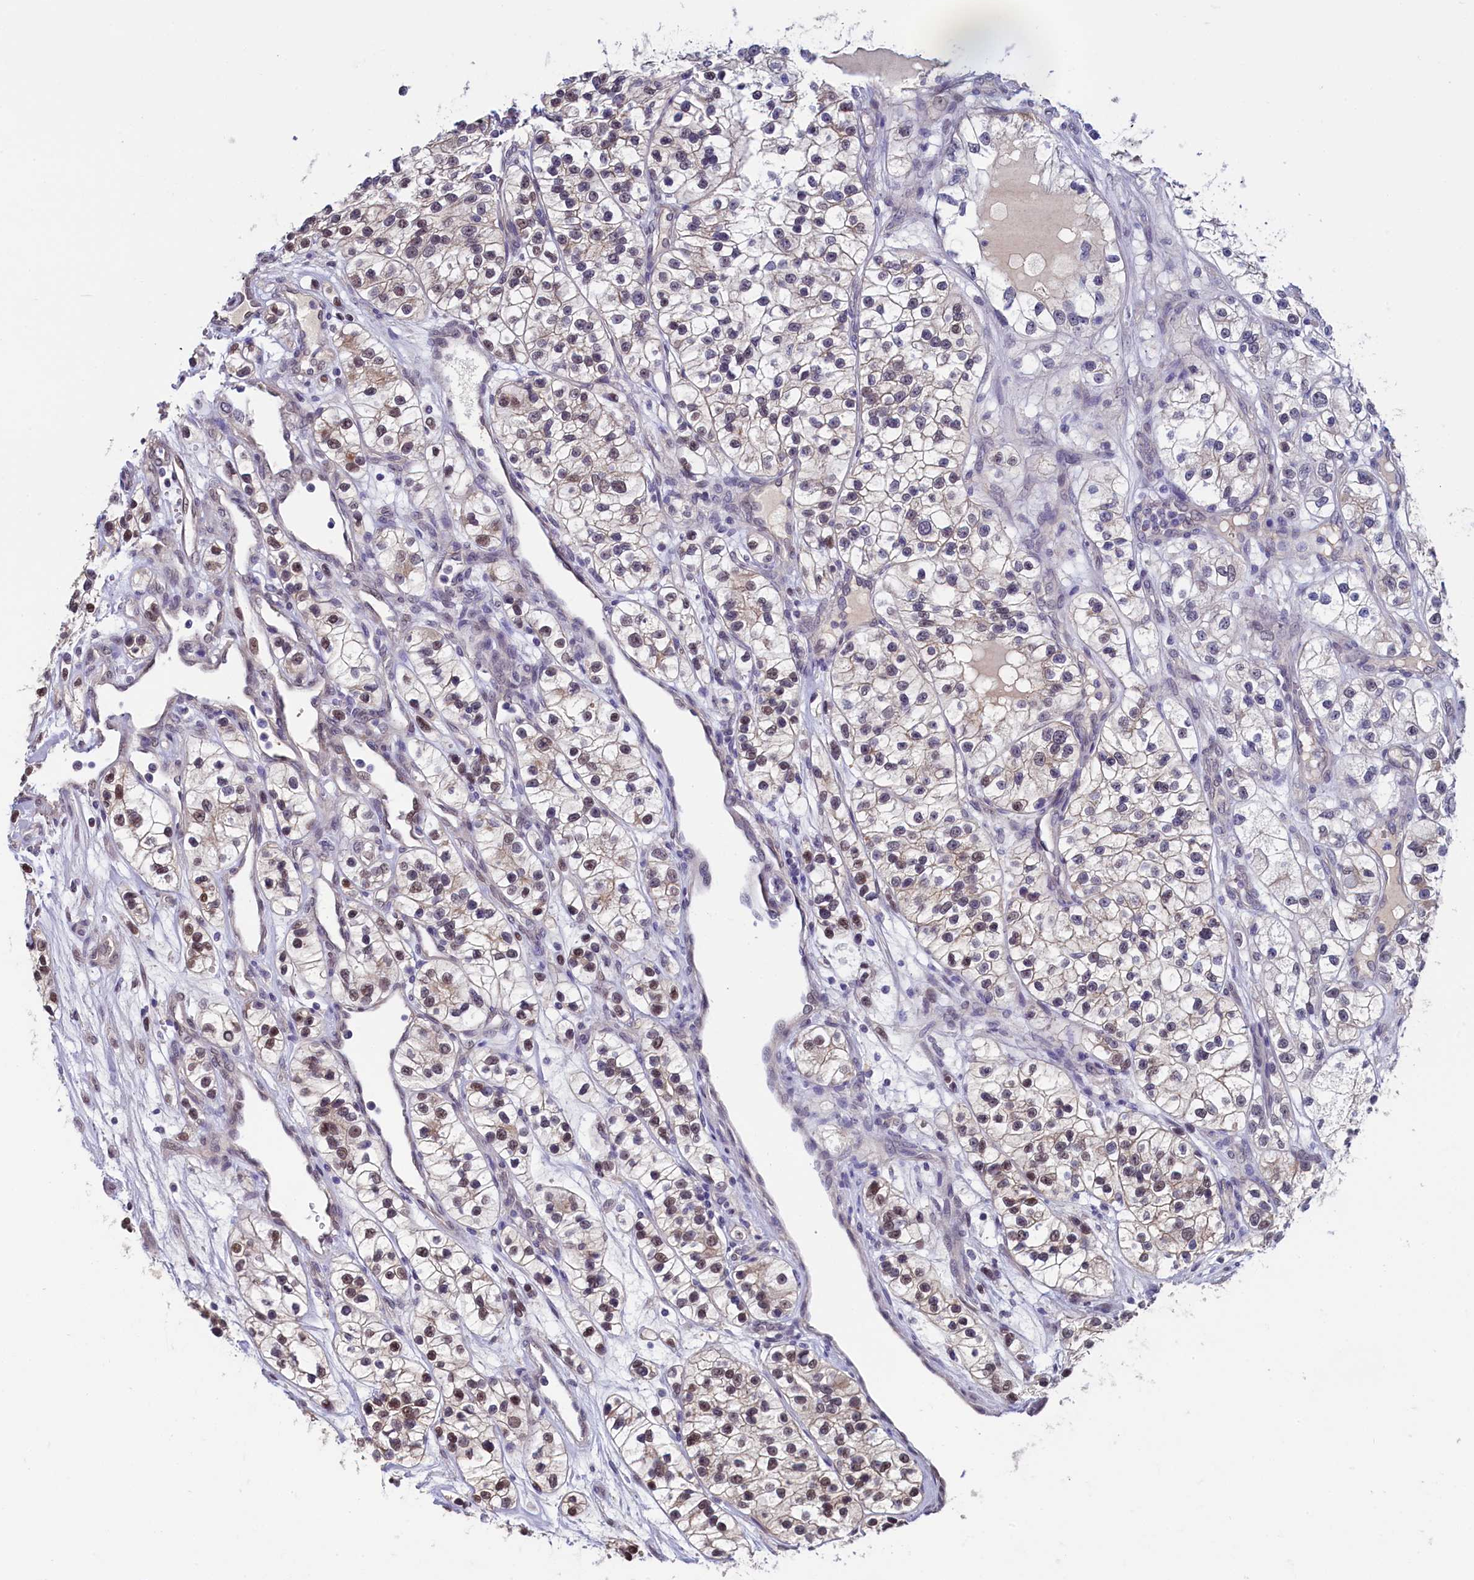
{"staining": {"intensity": "moderate", "quantity": ">75%", "location": "nuclear"}, "tissue": "renal cancer", "cell_type": "Tumor cells", "image_type": "cancer", "snomed": [{"axis": "morphology", "description": "Adenocarcinoma, NOS"}, {"axis": "topography", "description": "Kidney"}], "caption": "Protein expression analysis of human renal adenocarcinoma reveals moderate nuclear positivity in approximately >75% of tumor cells. (DAB (3,3'-diaminobenzidine) = brown stain, brightfield microscopy at high magnification).", "gene": "FLYWCH2", "patient": {"sex": "female", "age": 57}}